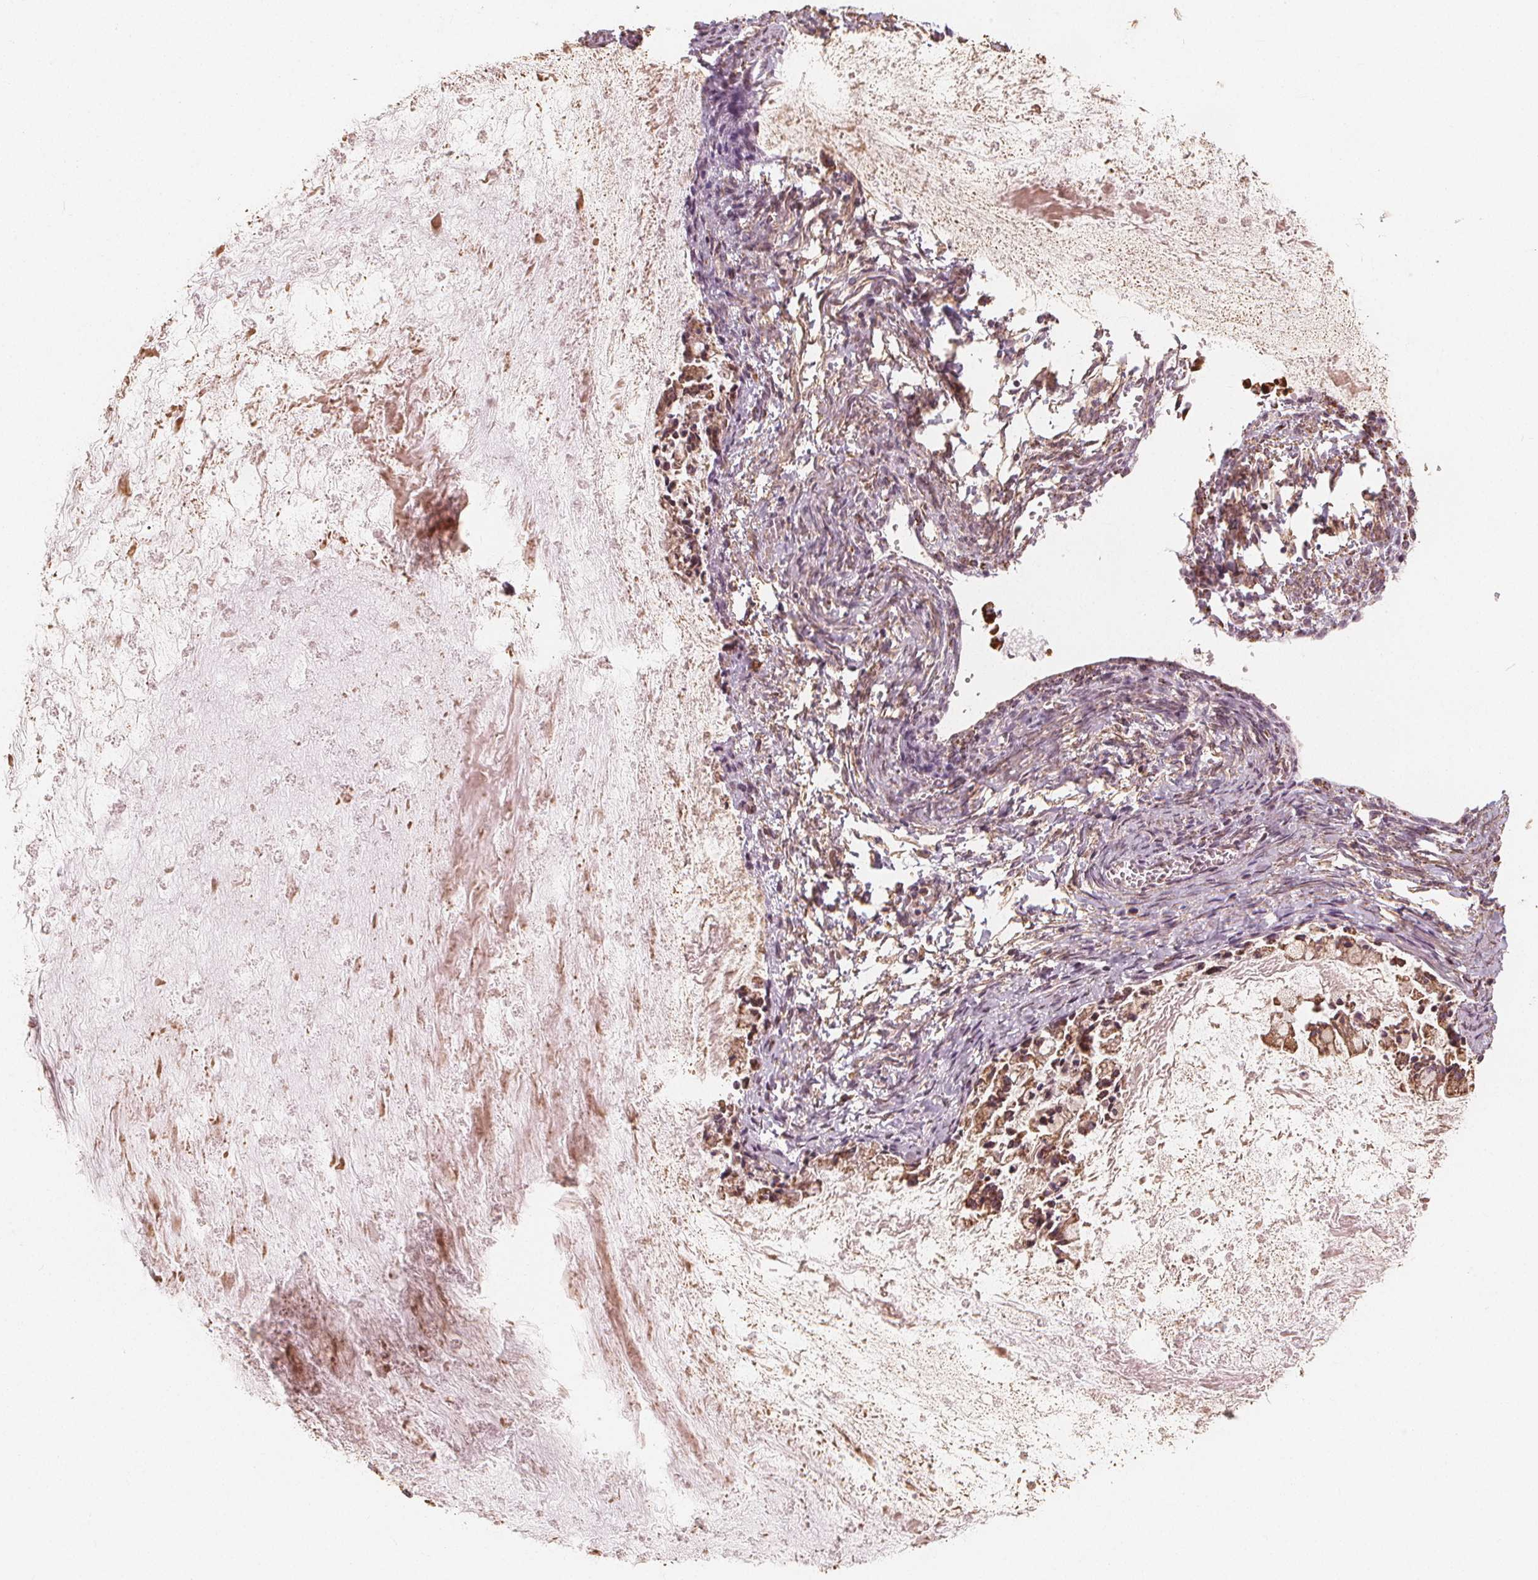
{"staining": {"intensity": "moderate", "quantity": "25%-75%", "location": "cytoplasmic/membranous"}, "tissue": "ovarian cancer", "cell_type": "Tumor cells", "image_type": "cancer", "snomed": [{"axis": "morphology", "description": "Cystadenocarcinoma, mucinous, NOS"}, {"axis": "topography", "description": "Ovary"}], "caption": "Mucinous cystadenocarcinoma (ovarian) tissue reveals moderate cytoplasmic/membranous expression in about 25%-75% of tumor cells, visualized by immunohistochemistry.", "gene": "PEX26", "patient": {"sex": "female", "age": 67}}